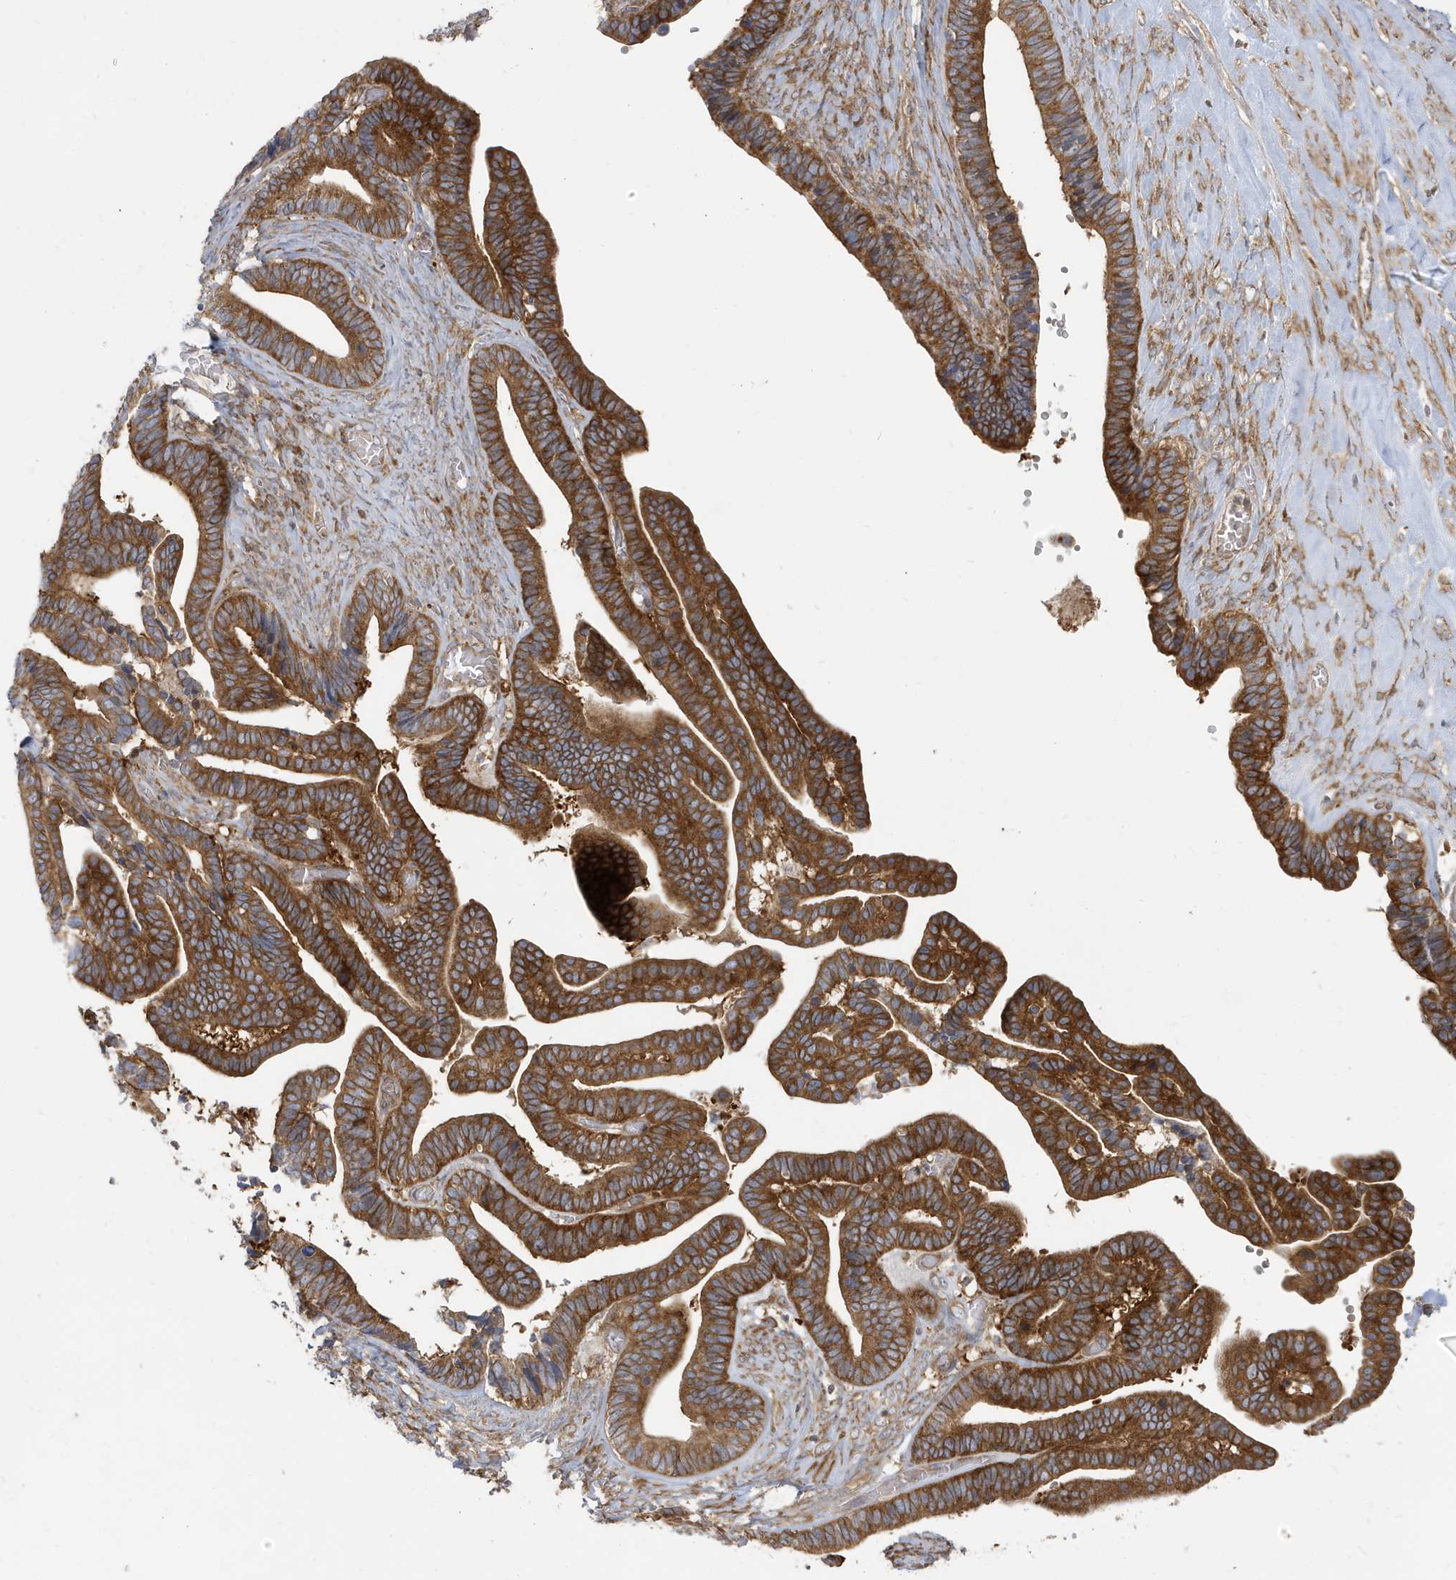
{"staining": {"intensity": "moderate", "quantity": ">75%", "location": "cytoplasmic/membranous"}, "tissue": "ovarian cancer", "cell_type": "Tumor cells", "image_type": "cancer", "snomed": [{"axis": "morphology", "description": "Cystadenocarcinoma, serous, NOS"}, {"axis": "topography", "description": "Ovary"}], "caption": "Ovarian cancer was stained to show a protein in brown. There is medium levels of moderate cytoplasmic/membranous expression in approximately >75% of tumor cells.", "gene": "STAM", "patient": {"sex": "female", "age": 56}}